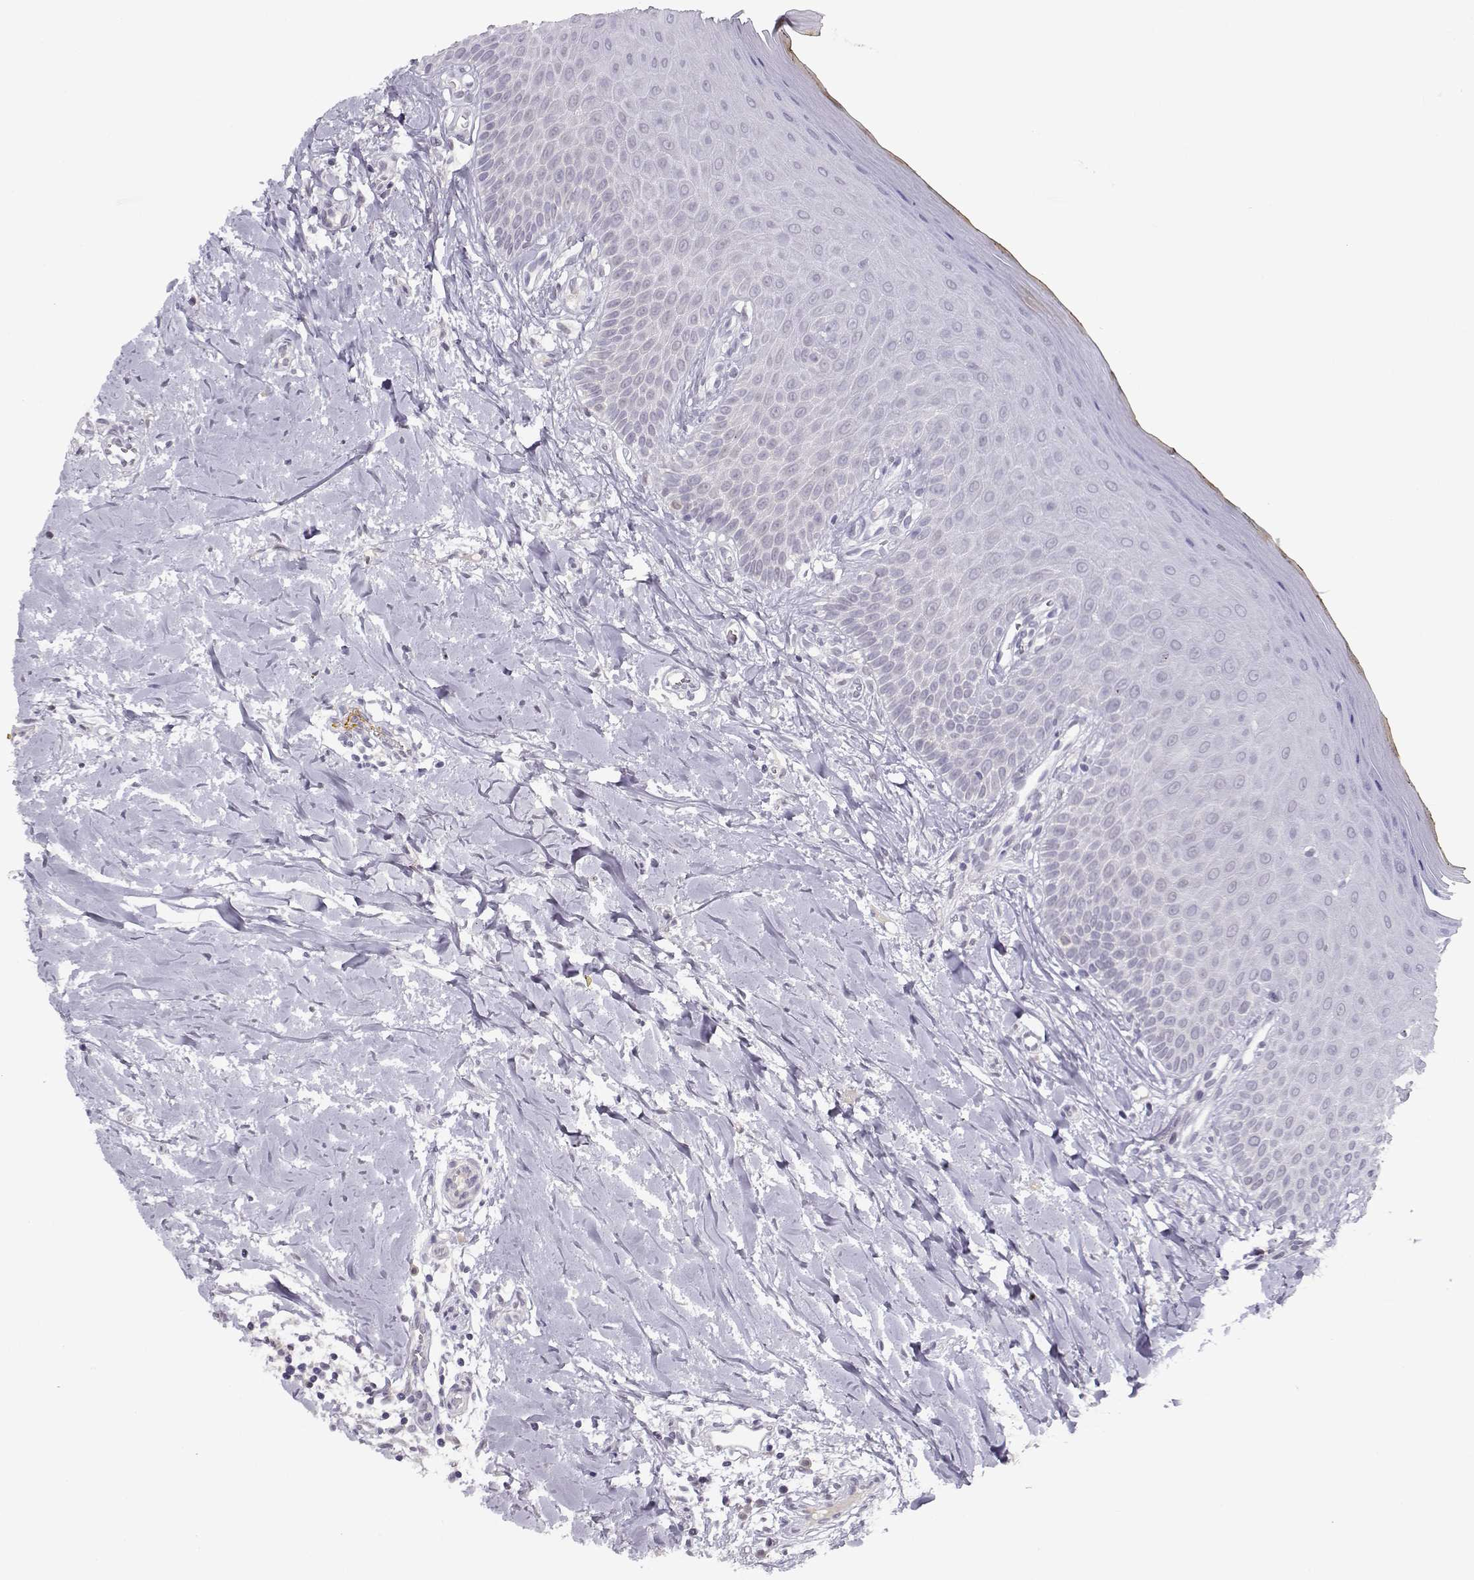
{"staining": {"intensity": "negative", "quantity": "none", "location": "none"}, "tissue": "oral mucosa", "cell_type": "Squamous epithelial cells", "image_type": "normal", "snomed": [{"axis": "morphology", "description": "Normal tissue, NOS"}, {"axis": "topography", "description": "Oral tissue"}], "caption": "High power microscopy photomicrograph of an IHC histopathology image of benign oral mucosa, revealing no significant staining in squamous epithelial cells.", "gene": "C16orf86", "patient": {"sex": "female", "age": 43}}